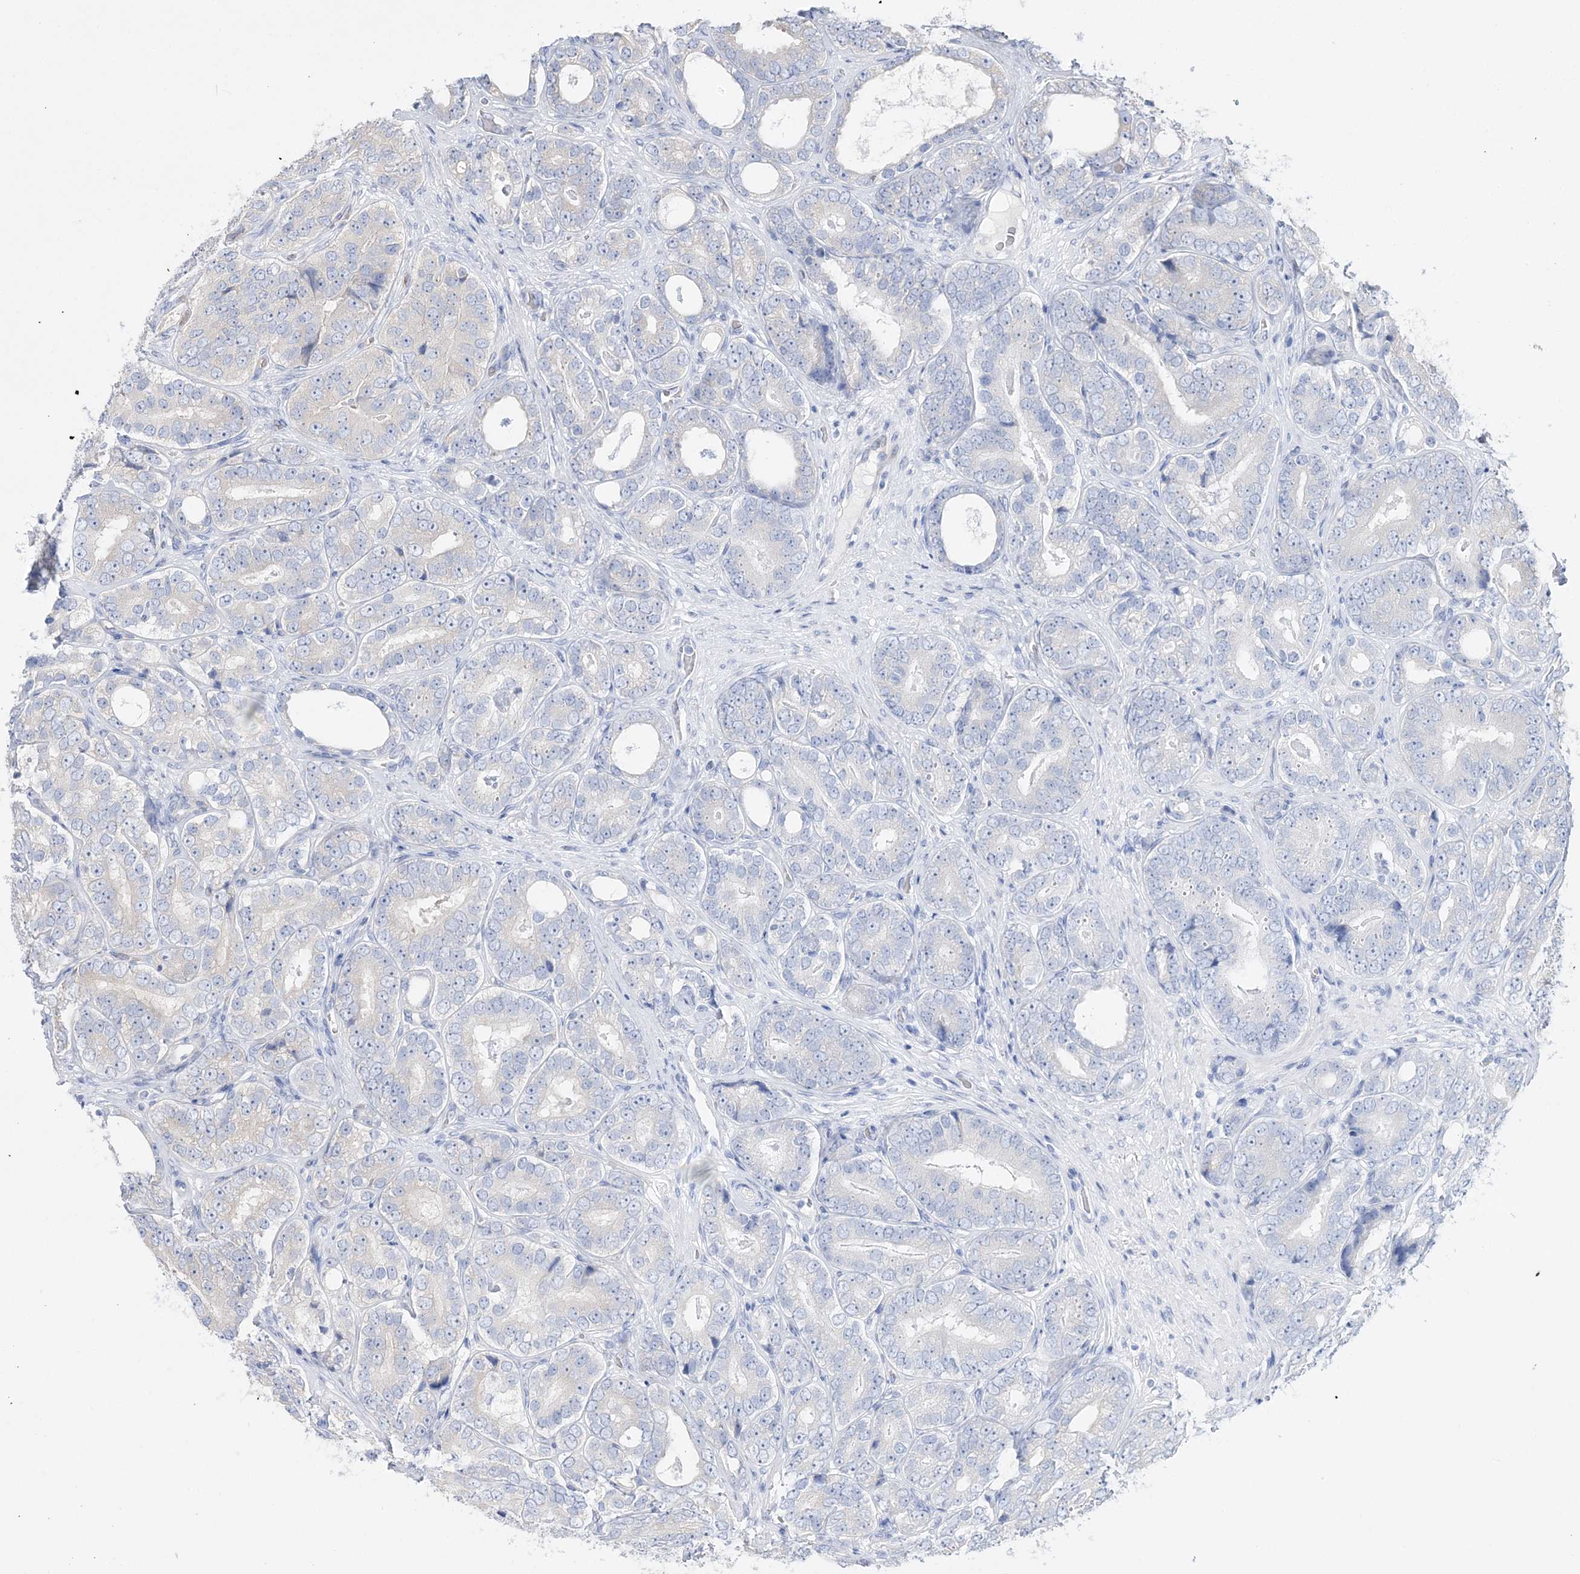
{"staining": {"intensity": "weak", "quantity": "<25%", "location": "cytoplasmic/membranous"}, "tissue": "prostate cancer", "cell_type": "Tumor cells", "image_type": "cancer", "snomed": [{"axis": "morphology", "description": "Adenocarcinoma, High grade"}, {"axis": "topography", "description": "Prostate"}], "caption": "IHC histopathology image of neoplastic tissue: prostate adenocarcinoma (high-grade) stained with DAB (3,3'-diaminobenzidine) shows no significant protein positivity in tumor cells.", "gene": "FARSB", "patient": {"sex": "male", "age": 56}}